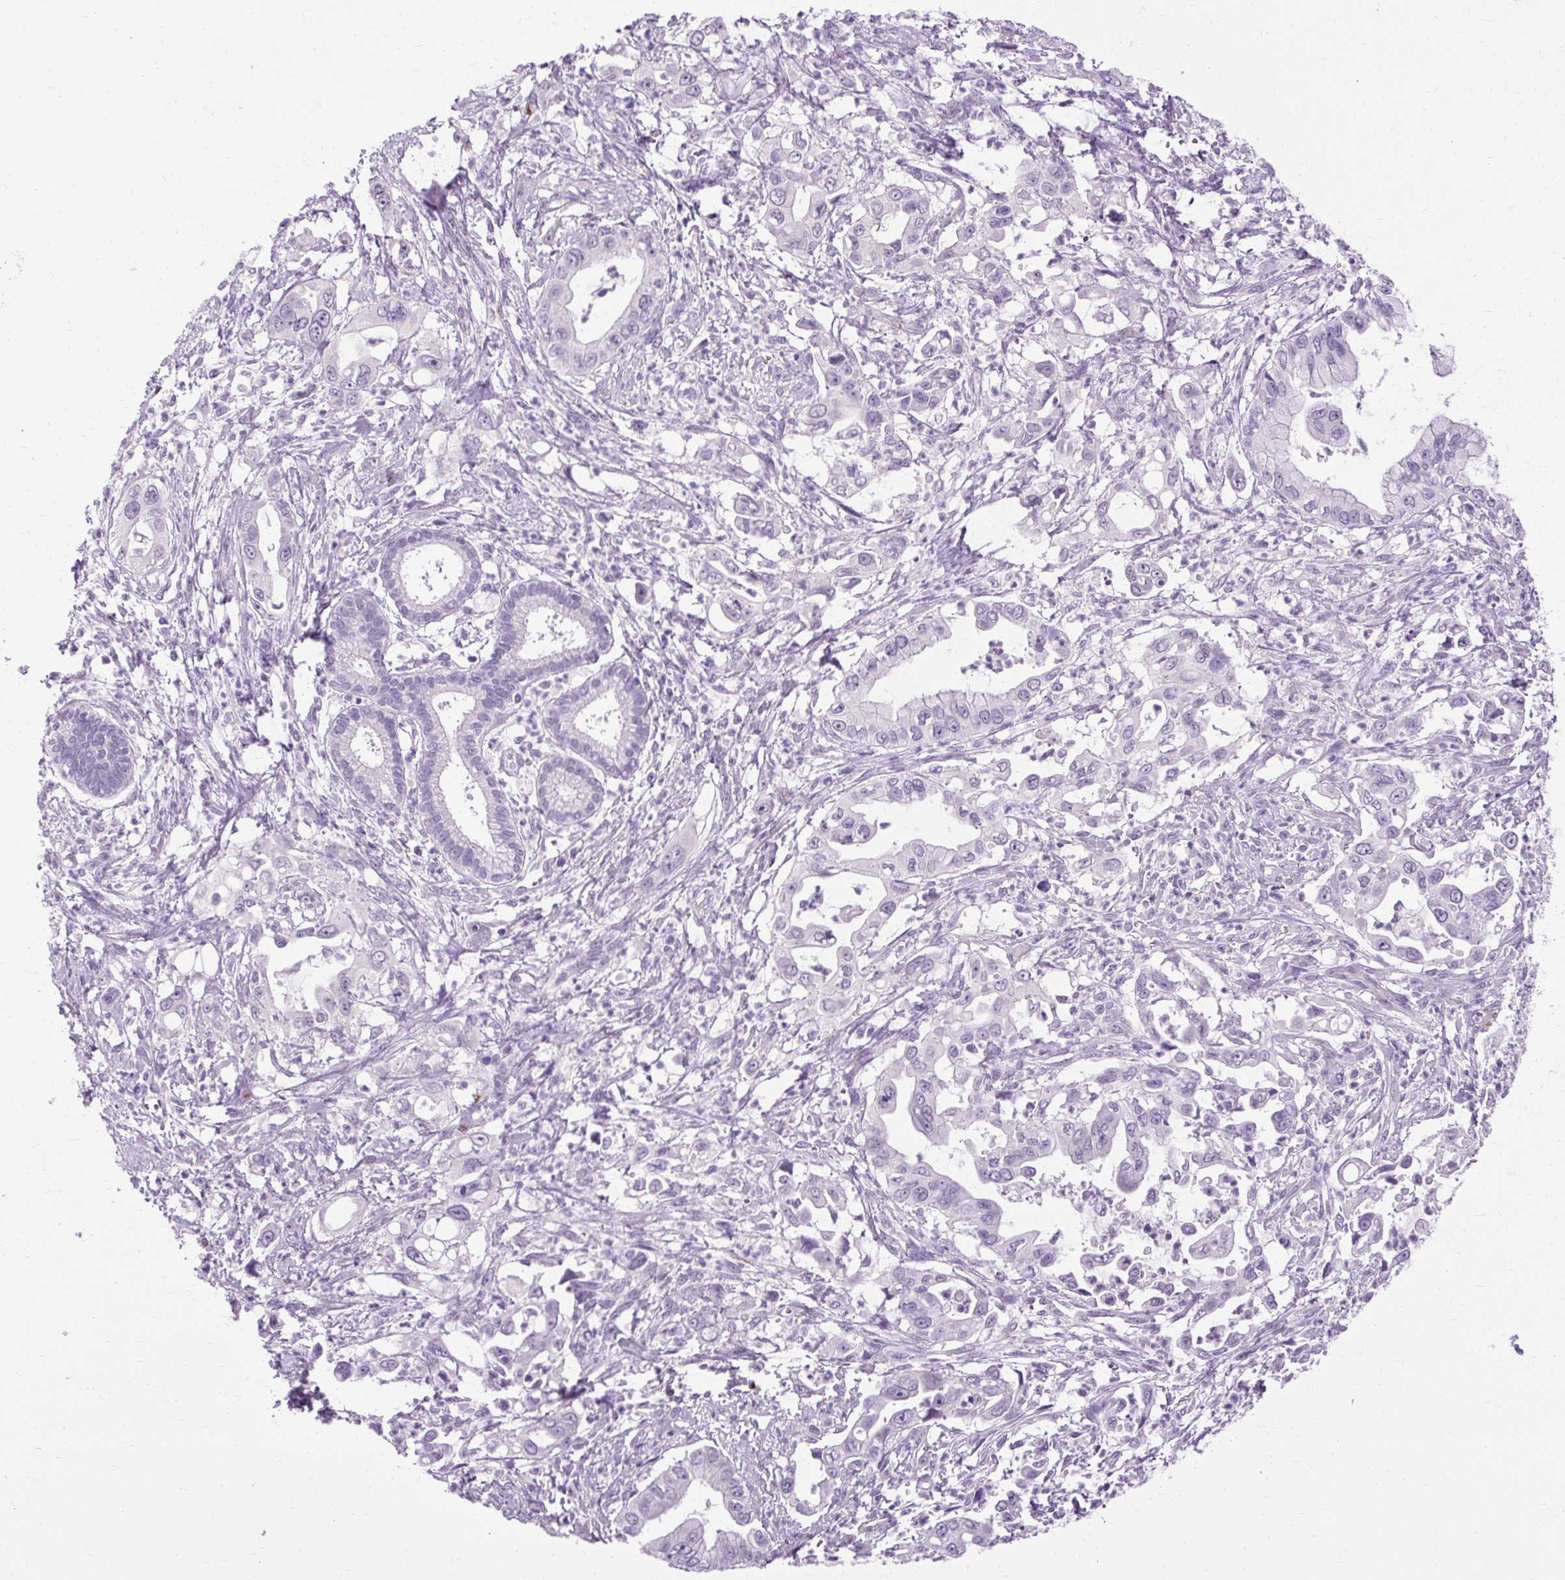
{"staining": {"intensity": "negative", "quantity": "none", "location": "none"}, "tissue": "pancreatic cancer", "cell_type": "Tumor cells", "image_type": "cancer", "snomed": [{"axis": "morphology", "description": "Adenocarcinoma, NOS"}, {"axis": "topography", "description": "Pancreas"}], "caption": "DAB (3,3'-diaminobenzidine) immunohistochemical staining of pancreatic adenocarcinoma displays no significant staining in tumor cells.", "gene": "B3GNT4", "patient": {"sex": "male", "age": 61}}